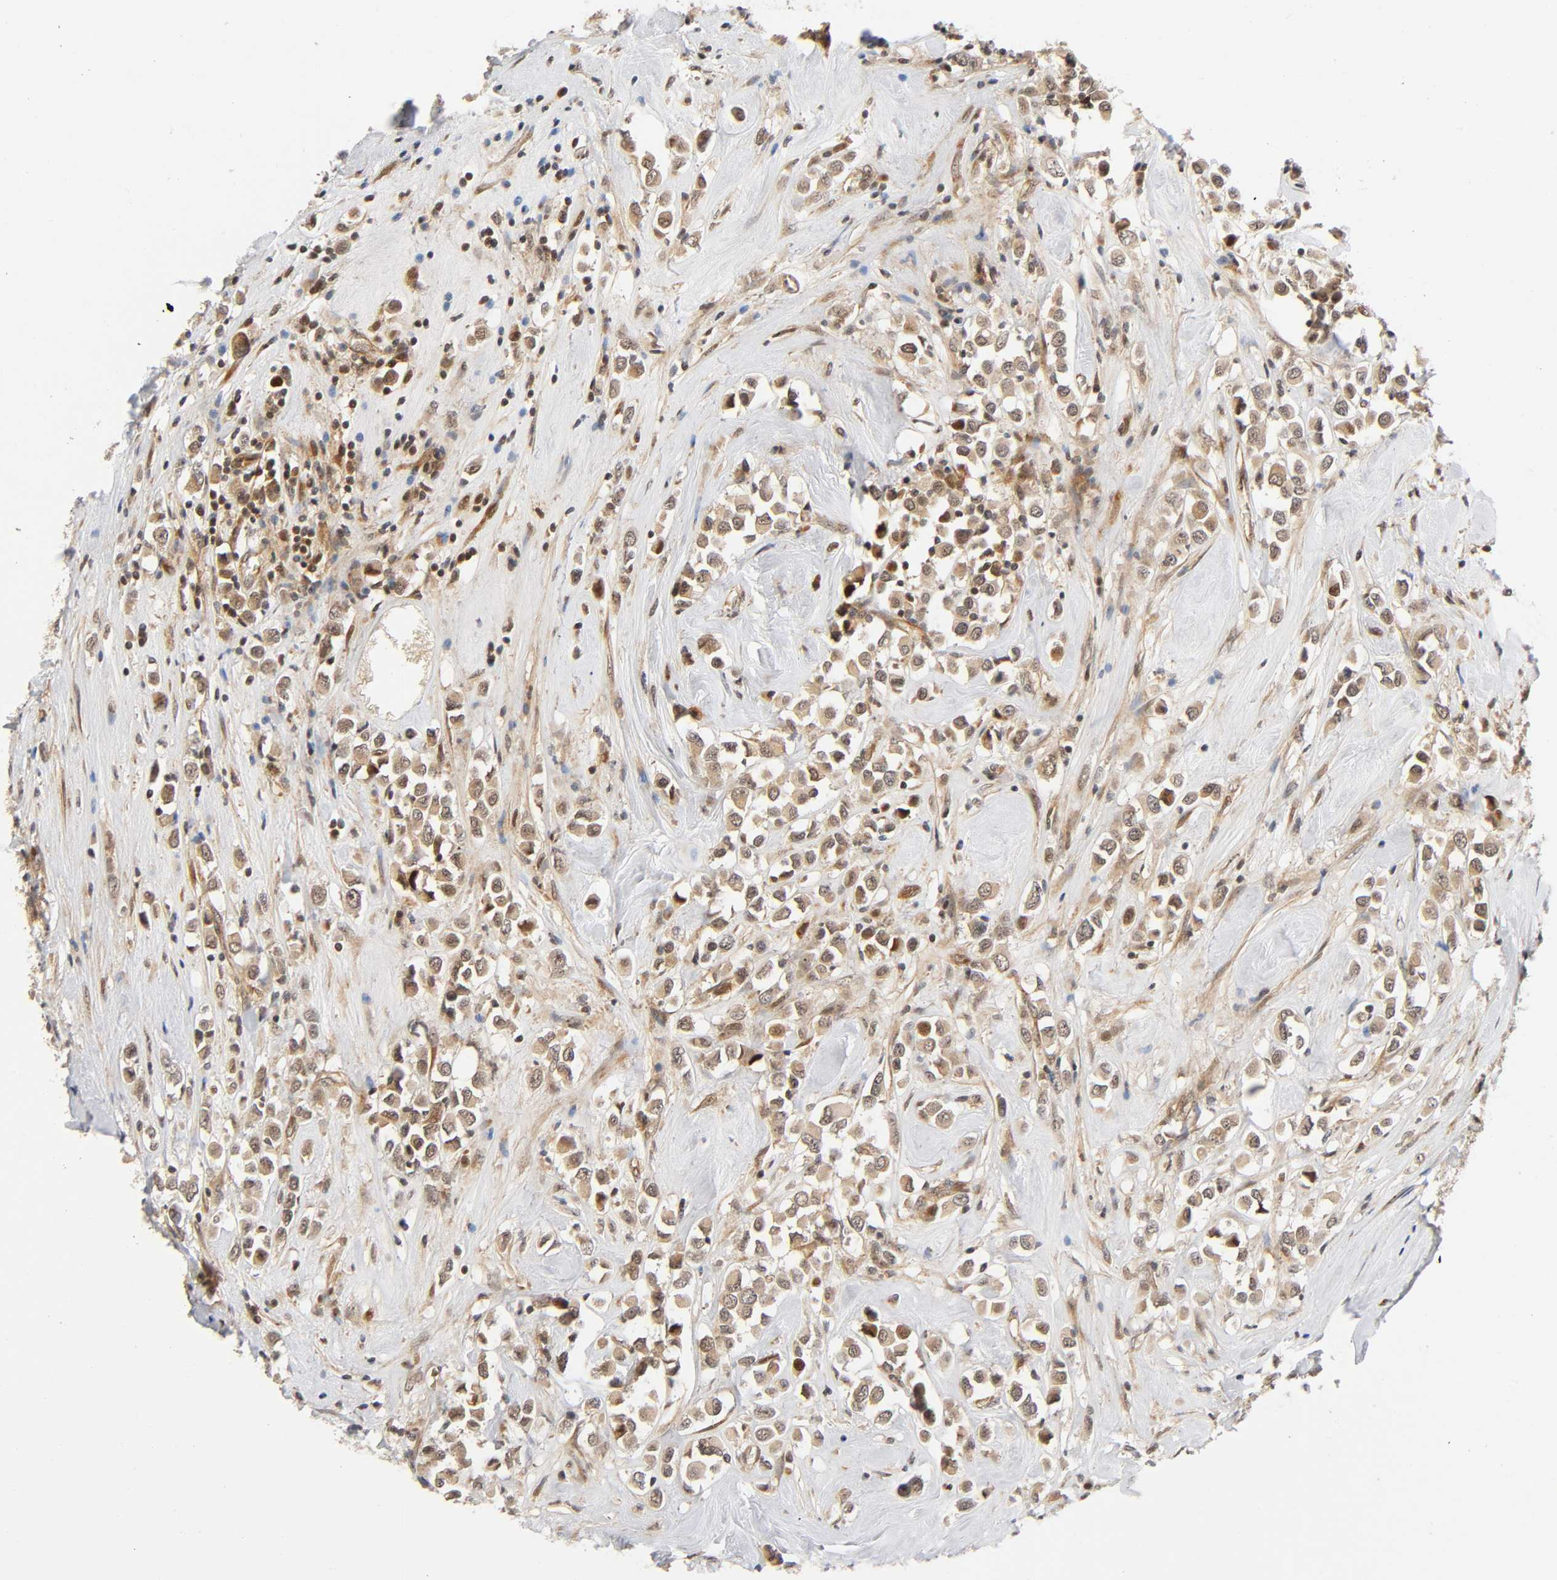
{"staining": {"intensity": "weak", "quantity": ">75%", "location": "cytoplasmic/membranous"}, "tissue": "breast cancer", "cell_type": "Tumor cells", "image_type": "cancer", "snomed": [{"axis": "morphology", "description": "Duct carcinoma"}, {"axis": "topography", "description": "Breast"}], "caption": "Immunohistochemistry micrograph of neoplastic tissue: breast cancer stained using immunohistochemistry (IHC) displays low levels of weak protein expression localized specifically in the cytoplasmic/membranous of tumor cells, appearing as a cytoplasmic/membranous brown color.", "gene": "IQCJ-SCHIP1", "patient": {"sex": "female", "age": 61}}